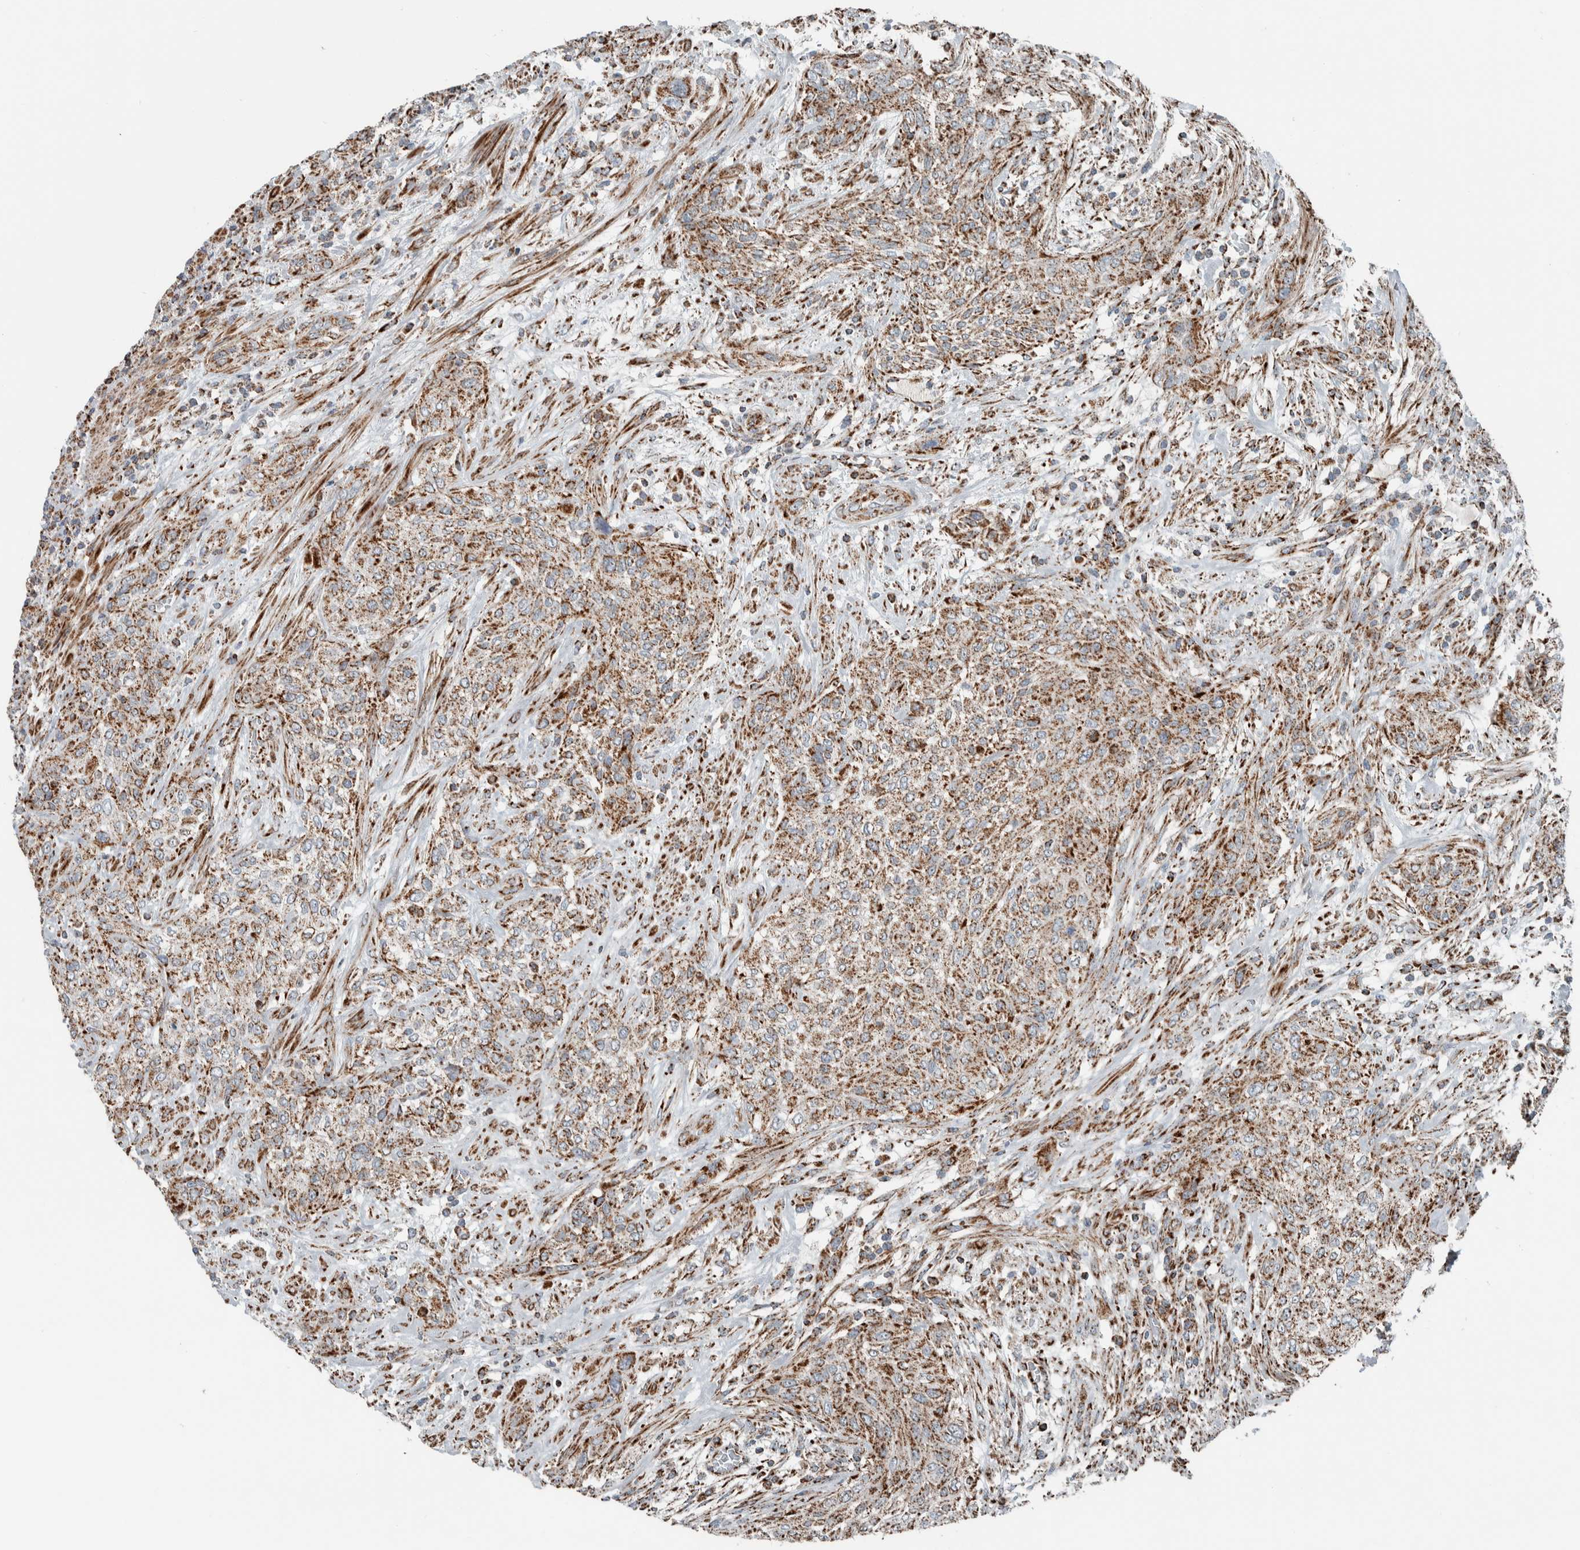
{"staining": {"intensity": "moderate", "quantity": ">75%", "location": "cytoplasmic/membranous"}, "tissue": "urothelial cancer", "cell_type": "Tumor cells", "image_type": "cancer", "snomed": [{"axis": "morphology", "description": "Urothelial carcinoma, Low grade"}, {"axis": "morphology", "description": "Urothelial carcinoma, High grade"}, {"axis": "topography", "description": "Urinary bladder"}], "caption": "Brown immunohistochemical staining in high-grade urothelial carcinoma displays moderate cytoplasmic/membranous staining in about >75% of tumor cells. (brown staining indicates protein expression, while blue staining denotes nuclei).", "gene": "CNTROB", "patient": {"sex": "male", "age": 35}}